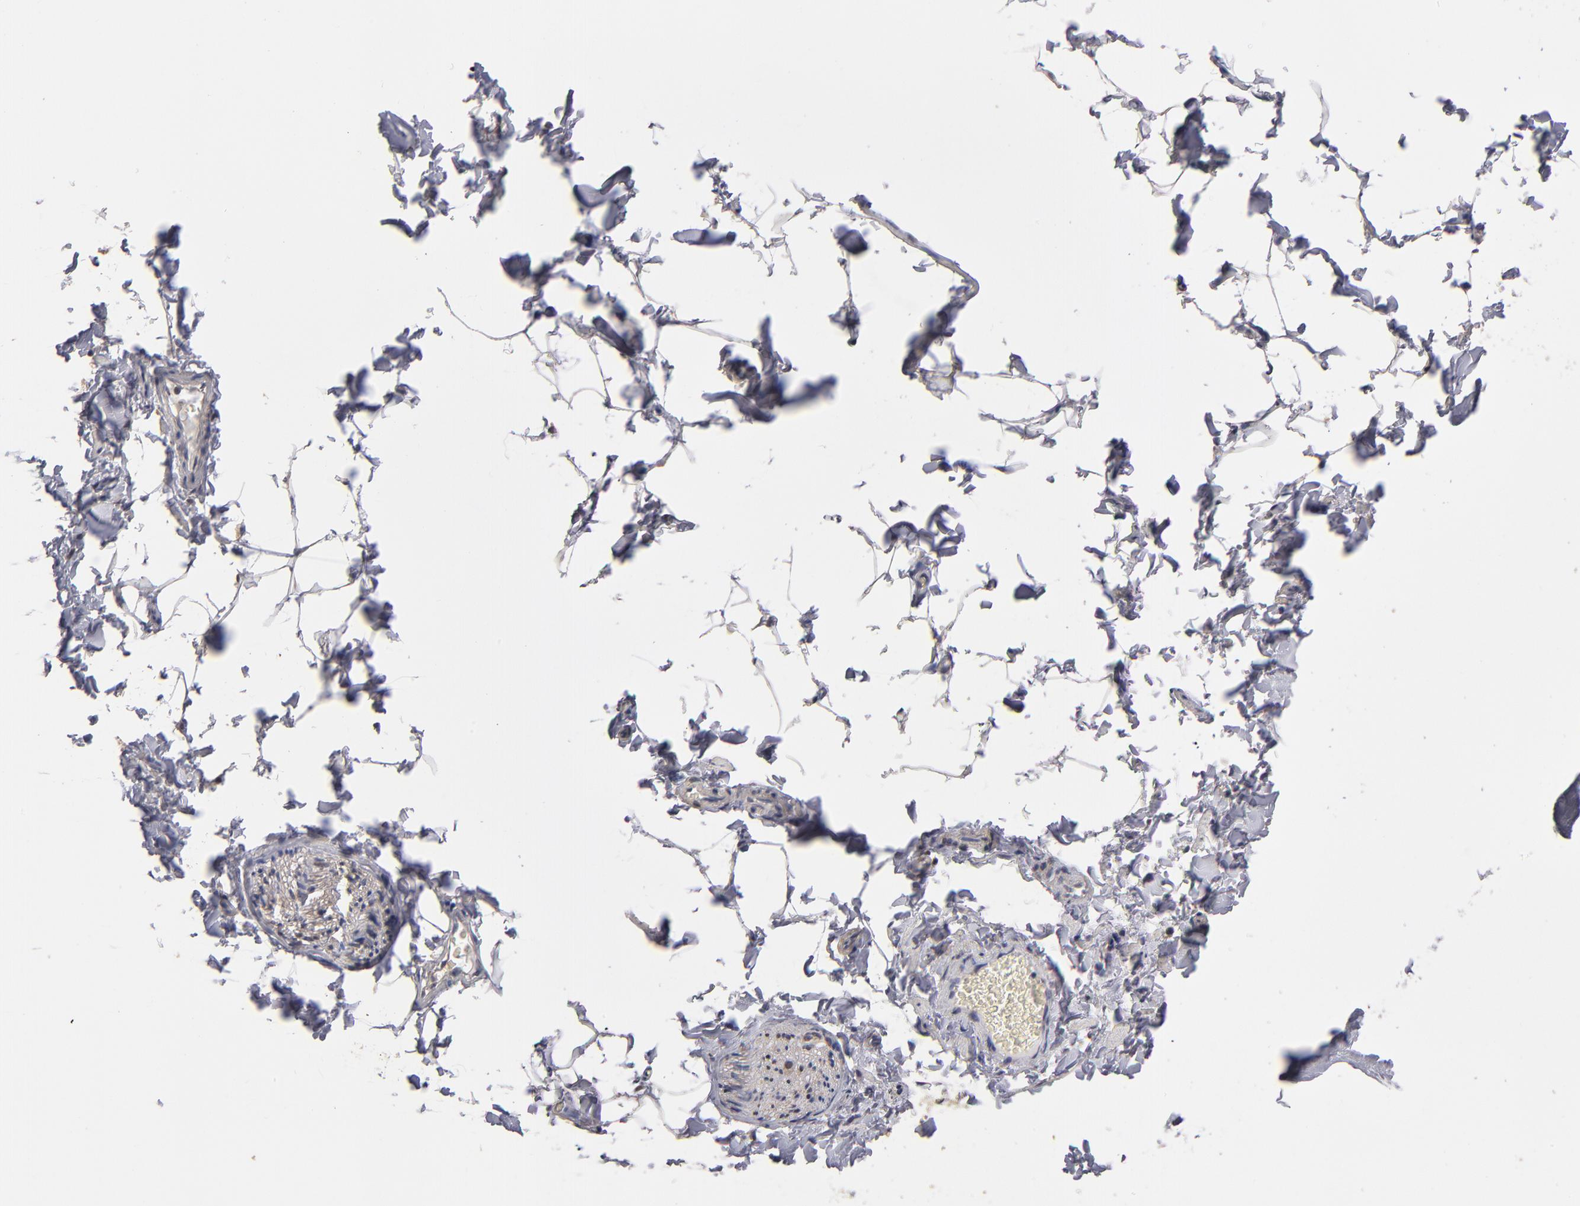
{"staining": {"intensity": "weak", "quantity": "<25%", "location": "cytoplasmic/membranous"}, "tissue": "adipose tissue", "cell_type": "Adipocytes", "image_type": "normal", "snomed": [{"axis": "morphology", "description": "Normal tissue, NOS"}, {"axis": "topography", "description": "Vascular tissue"}], "caption": "Immunohistochemistry histopathology image of benign adipose tissue: human adipose tissue stained with DAB reveals no significant protein expression in adipocytes.", "gene": "PSMD10", "patient": {"sex": "male", "age": 41}}